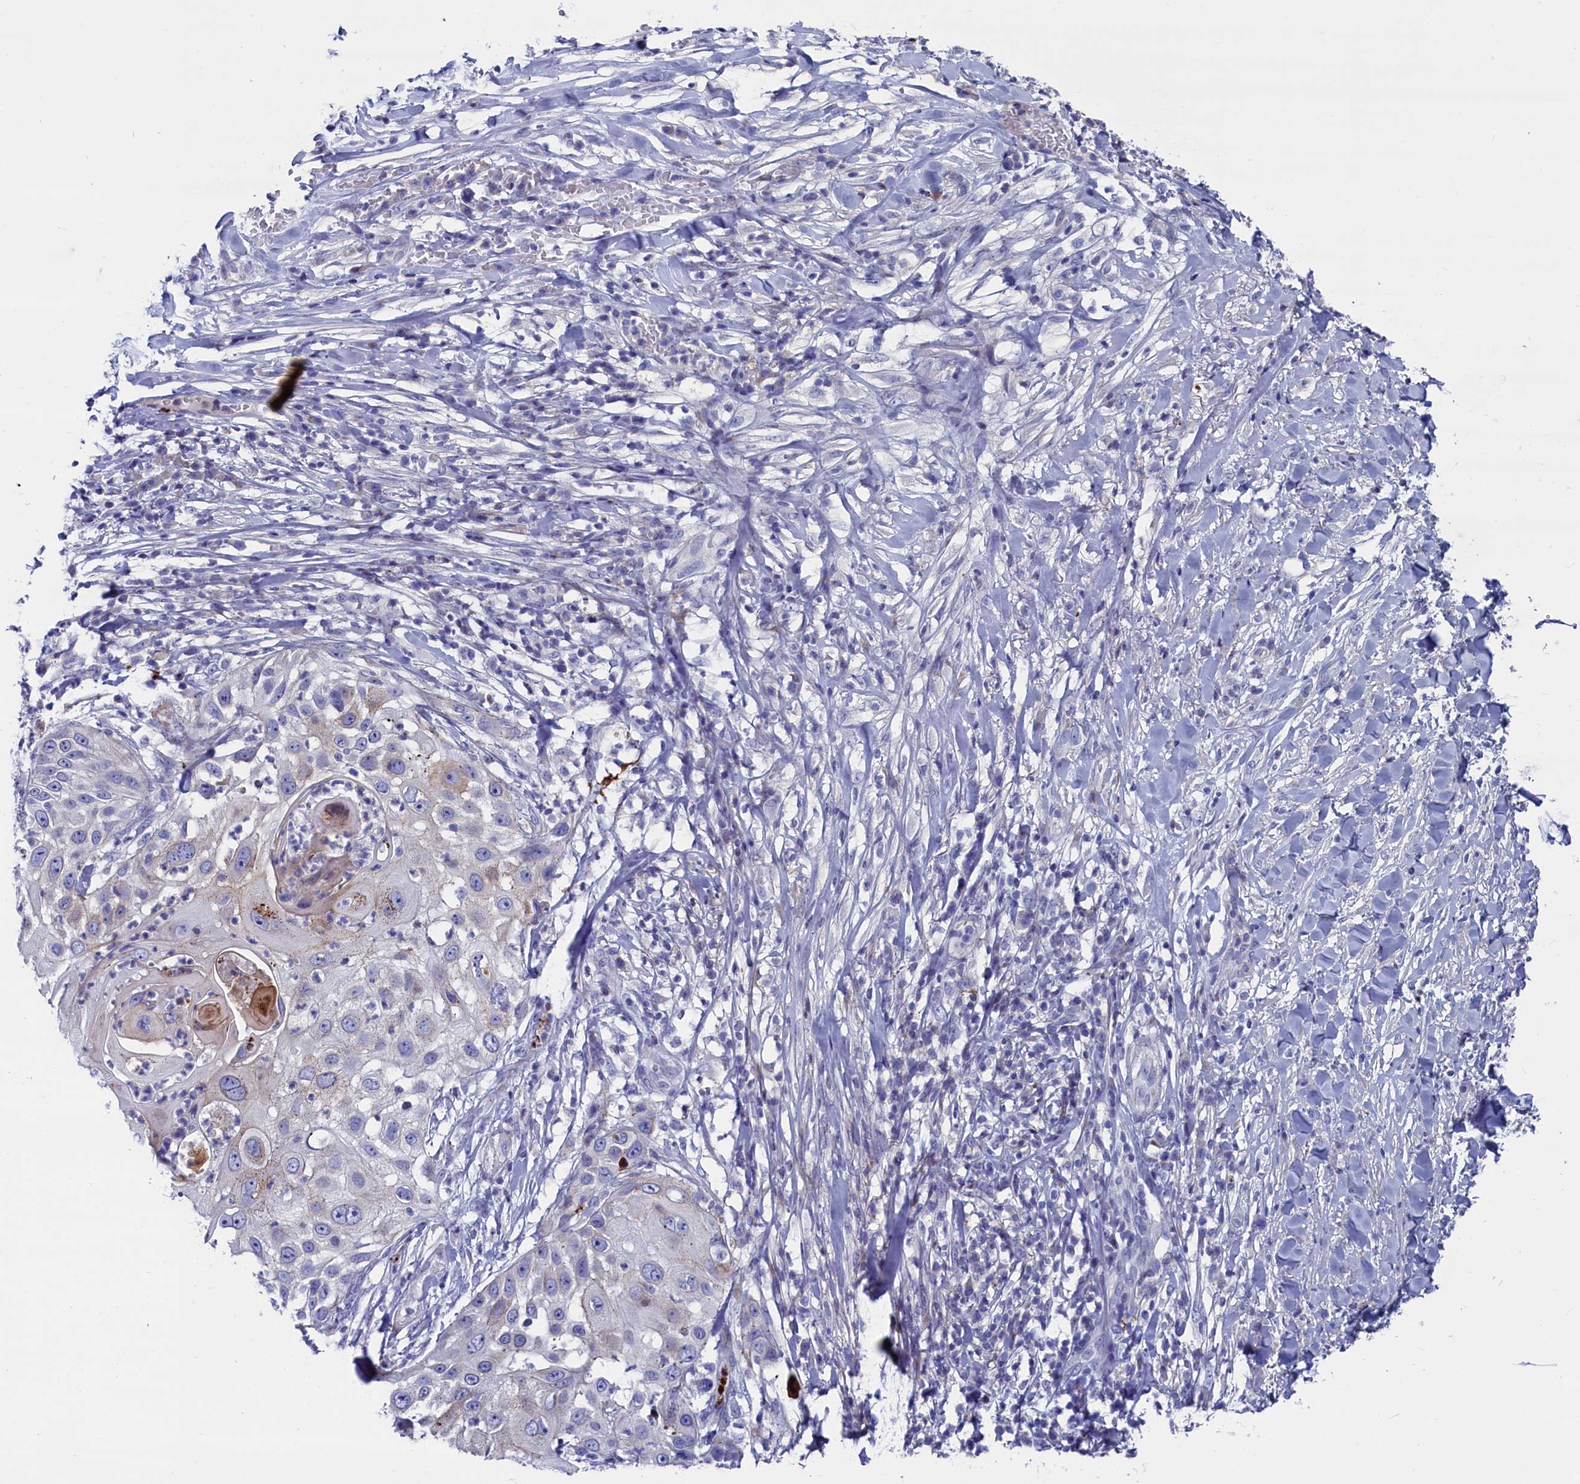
{"staining": {"intensity": "negative", "quantity": "none", "location": "none"}, "tissue": "skin cancer", "cell_type": "Tumor cells", "image_type": "cancer", "snomed": [{"axis": "morphology", "description": "Squamous cell carcinoma, NOS"}, {"axis": "topography", "description": "Skin"}], "caption": "This photomicrograph is of skin squamous cell carcinoma stained with immunohistochemistry (IHC) to label a protein in brown with the nuclei are counter-stained blue. There is no staining in tumor cells.", "gene": "NUDT7", "patient": {"sex": "female", "age": 44}}